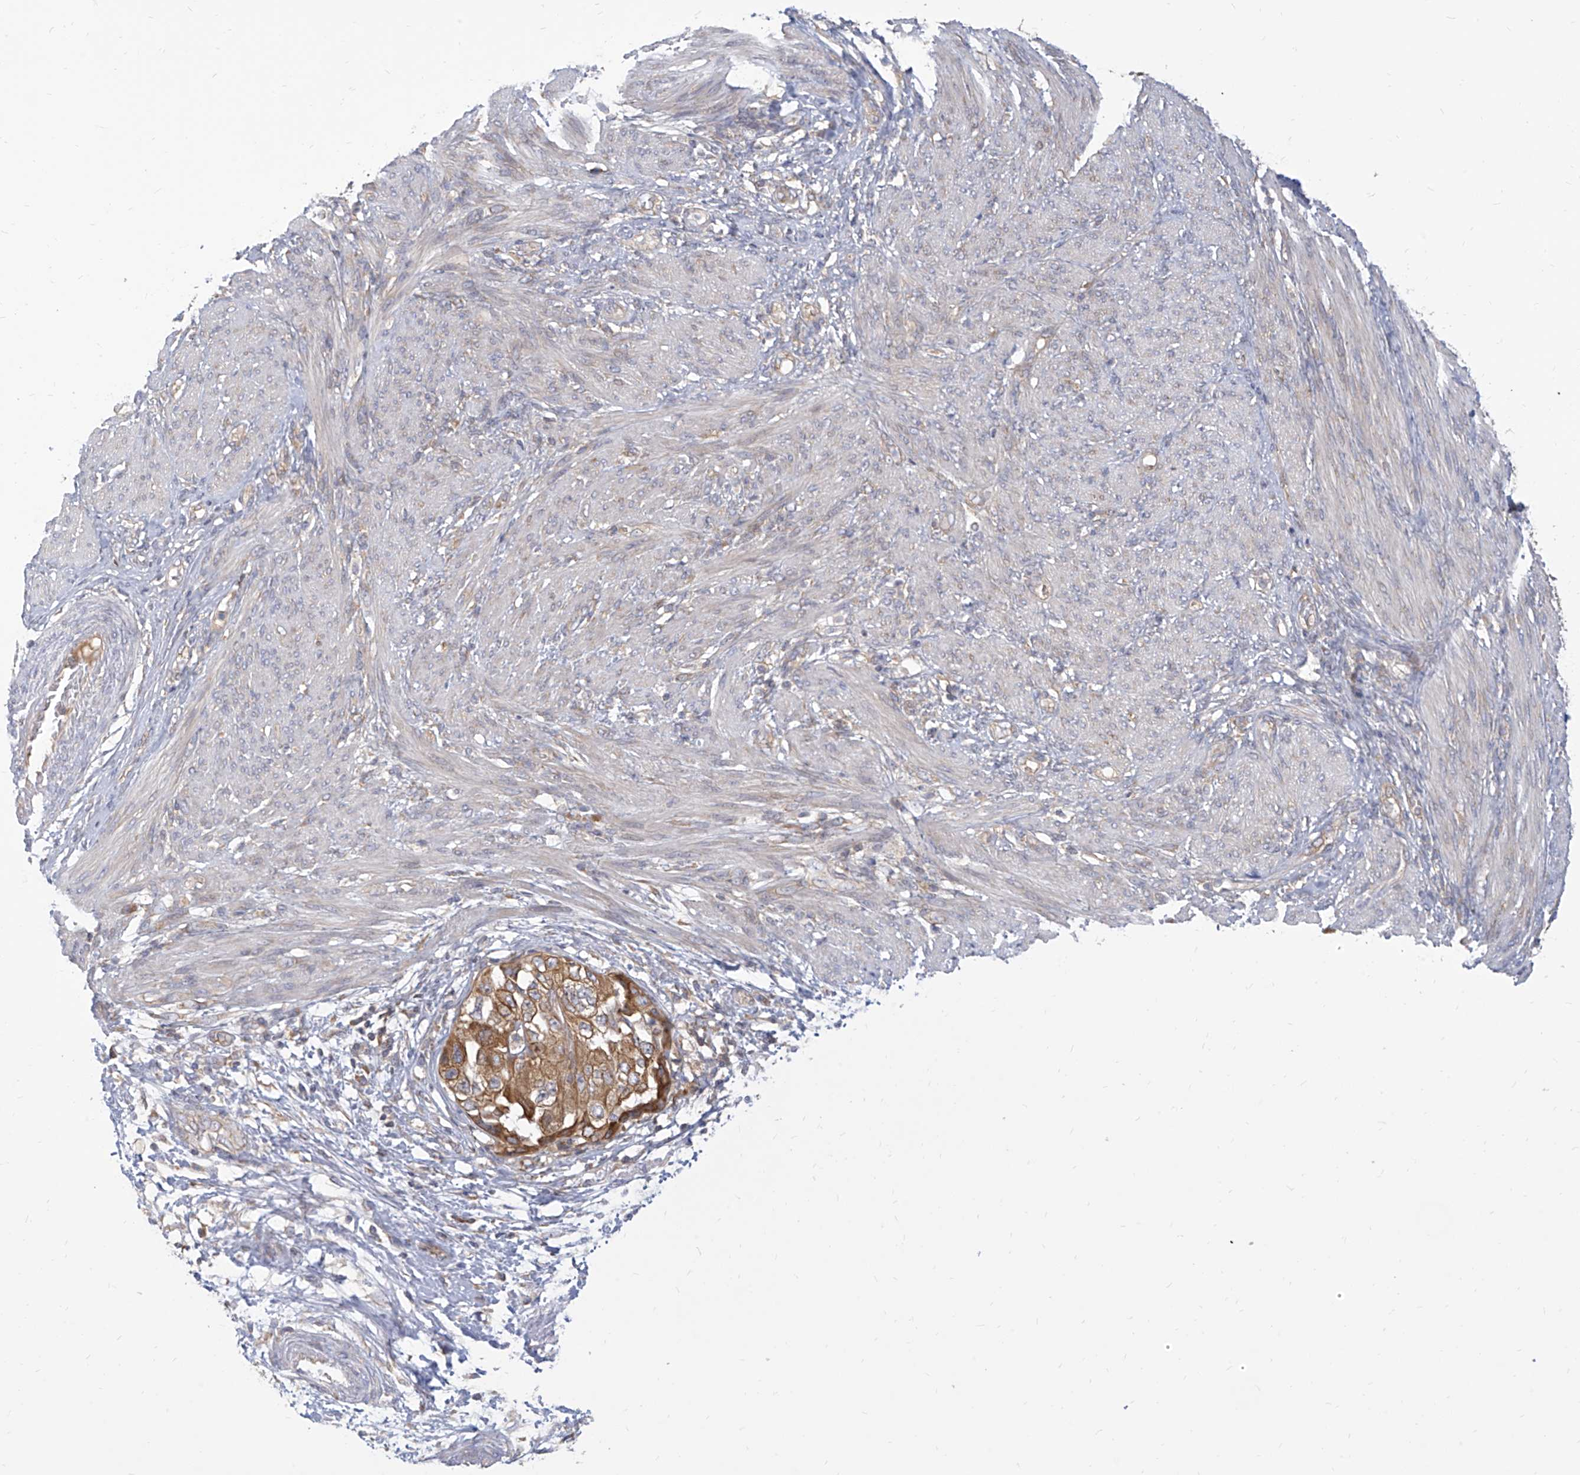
{"staining": {"intensity": "moderate", "quantity": ">75%", "location": "cytoplasmic/membranous"}, "tissue": "endometrial cancer", "cell_type": "Tumor cells", "image_type": "cancer", "snomed": [{"axis": "morphology", "description": "Adenocarcinoma, NOS"}, {"axis": "topography", "description": "Endometrium"}], "caption": "The image exhibits immunohistochemical staining of endometrial cancer (adenocarcinoma). There is moderate cytoplasmic/membranous expression is present in approximately >75% of tumor cells.", "gene": "FAM83B", "patient": {"sex": "female", "age": 85}}